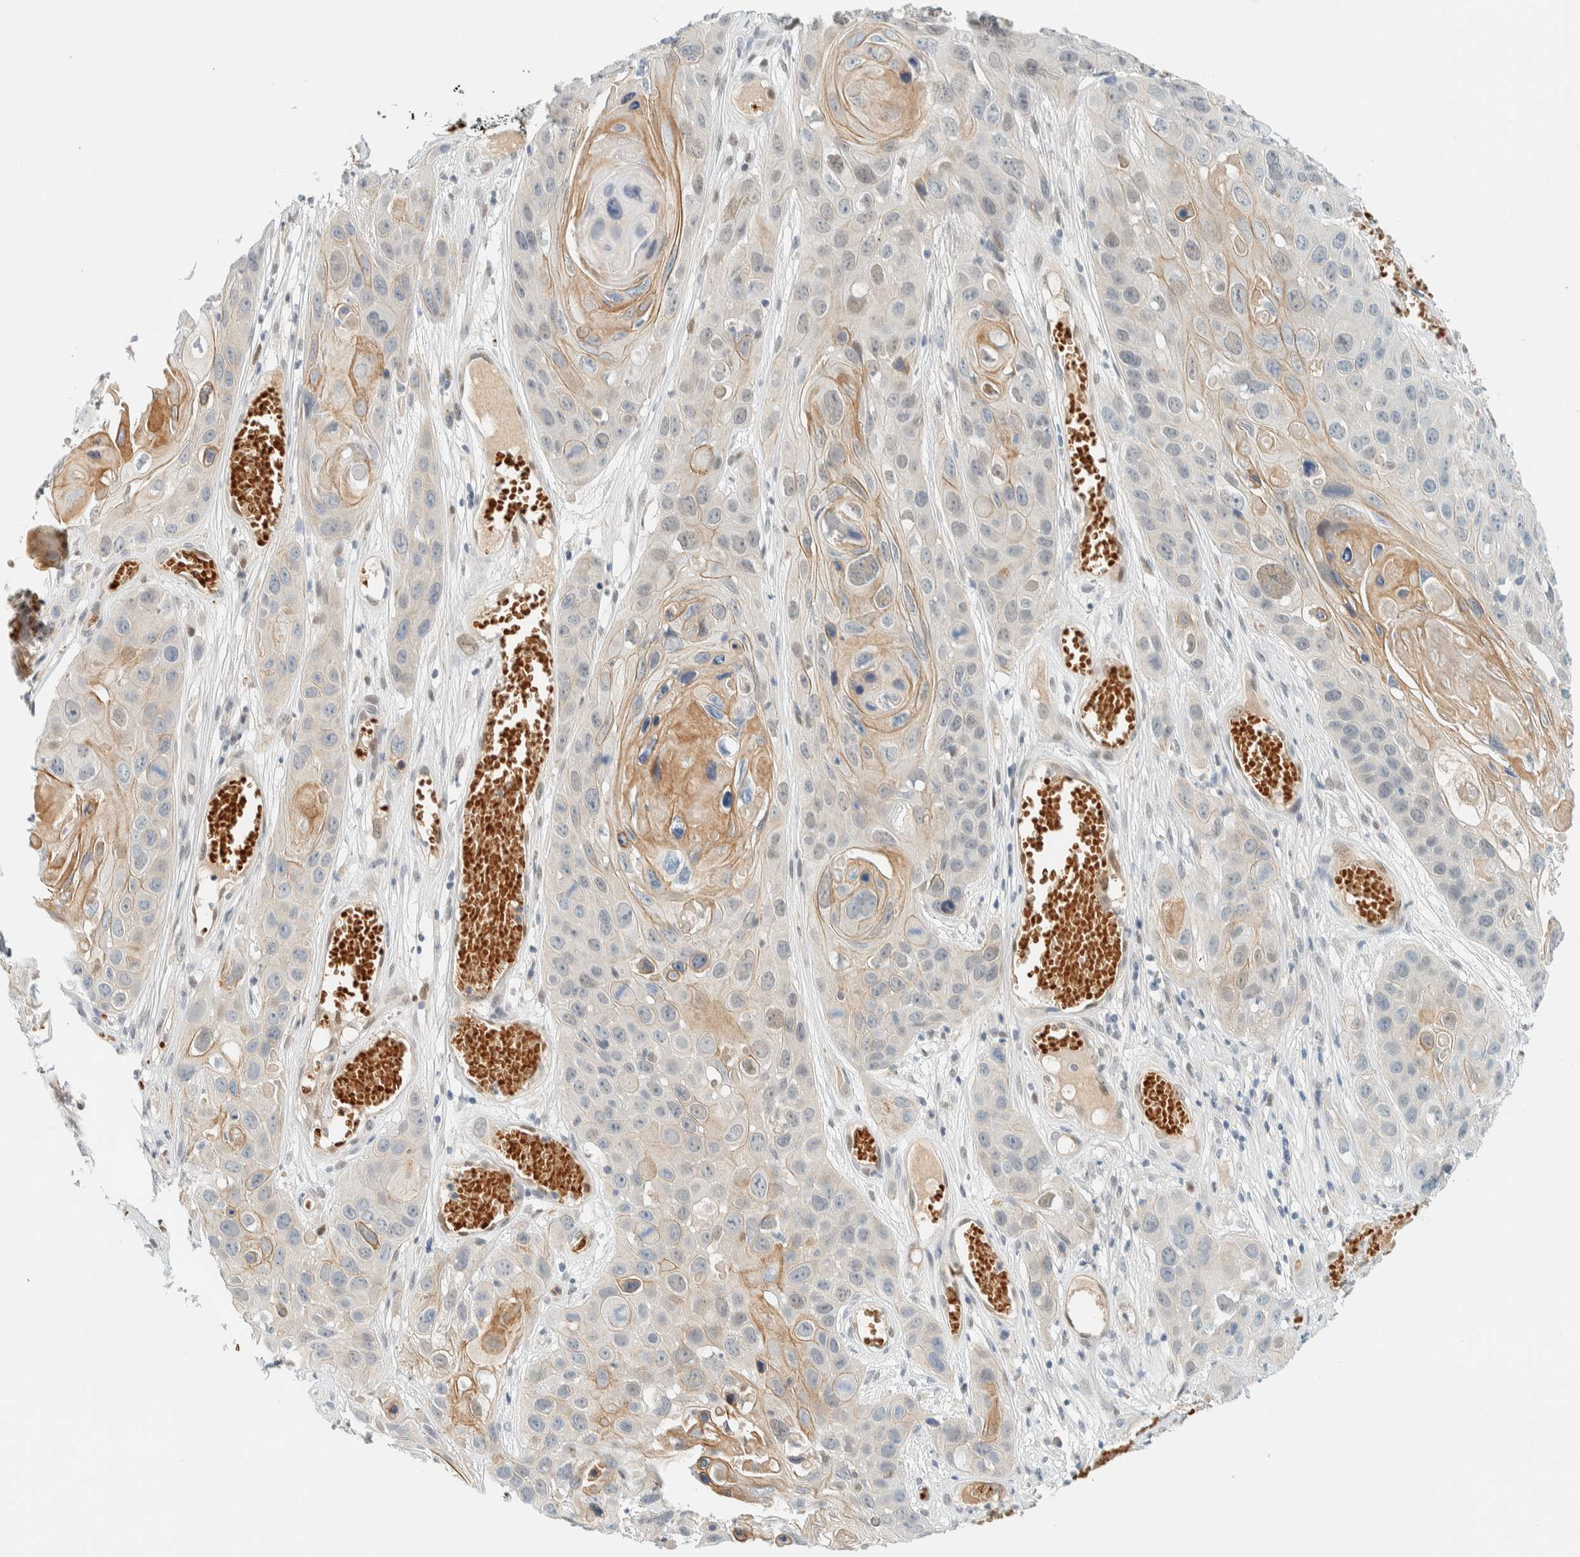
{"staining": {"intensity": "weak", "quantity": "25%-75%", "location": "cytoplasmic/membranous"}, "tissue": "skin cancer", "cell_type": "Tumor cells", "image_type": "cancer", "snomed": [{"axis": "morphology", "description": "Squamous cell carcinoma, NOS"}, {"axis": "topography", "description": "Skin"}], "caption": "The histopathology image displays staining of squamous cell carcinoma (skin), revealing weak cytoplasmic/membranous protein staining (brown color) within tumor cells.", "gene": "TSTD2", "patient": {"sex": "male", "age": 55}}